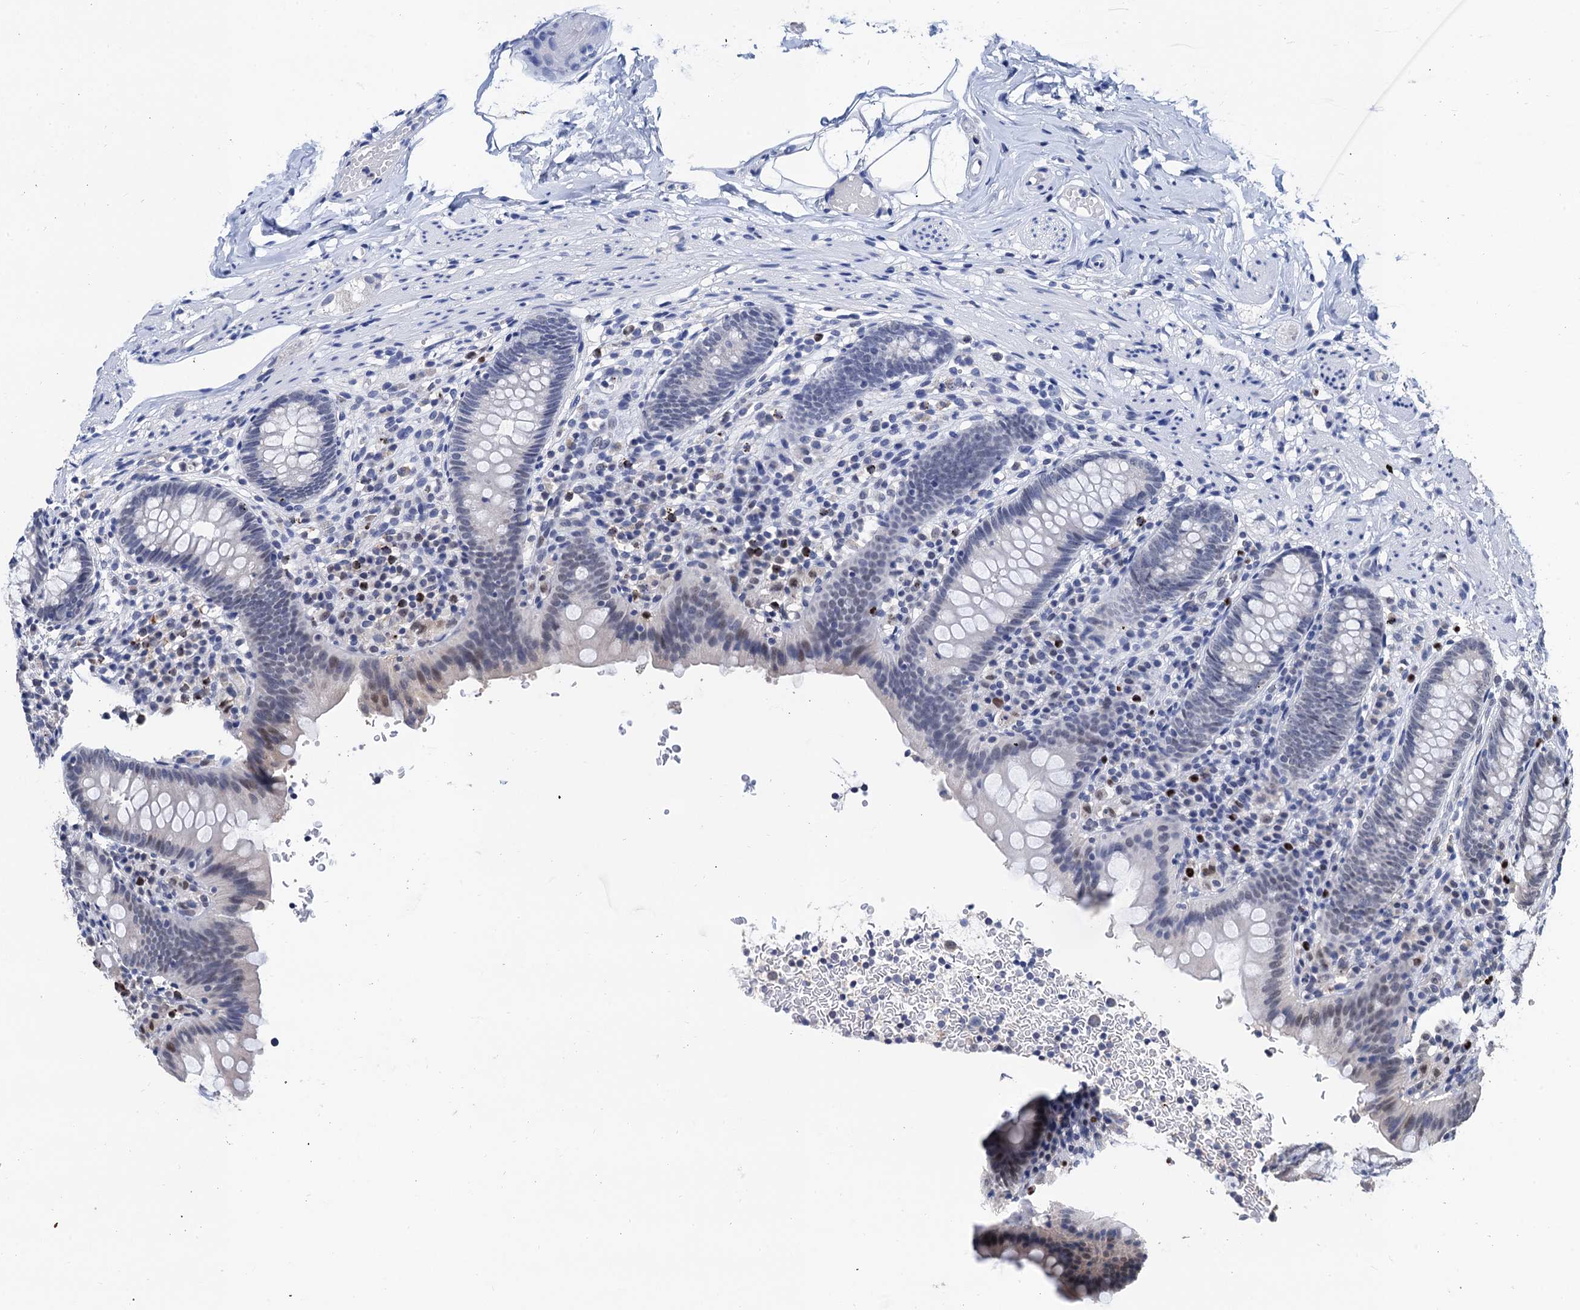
{"staining": {"intensity": "negative", "quantity": "none", "location": "none"}, "tissue": "appendix", "cell_type": "Glandular cells", "image_type": "normal", "snomed": [{"axis": "morphology", "description": "Normal tissue, NOS"}, {"axis": "topography", "description": "Appendix"}], "caption": "Glandular cells show no significant positivity in unremarkable appendix.", "gene": "TSEN34", "patient": {"sex": "male", "age": 55}}